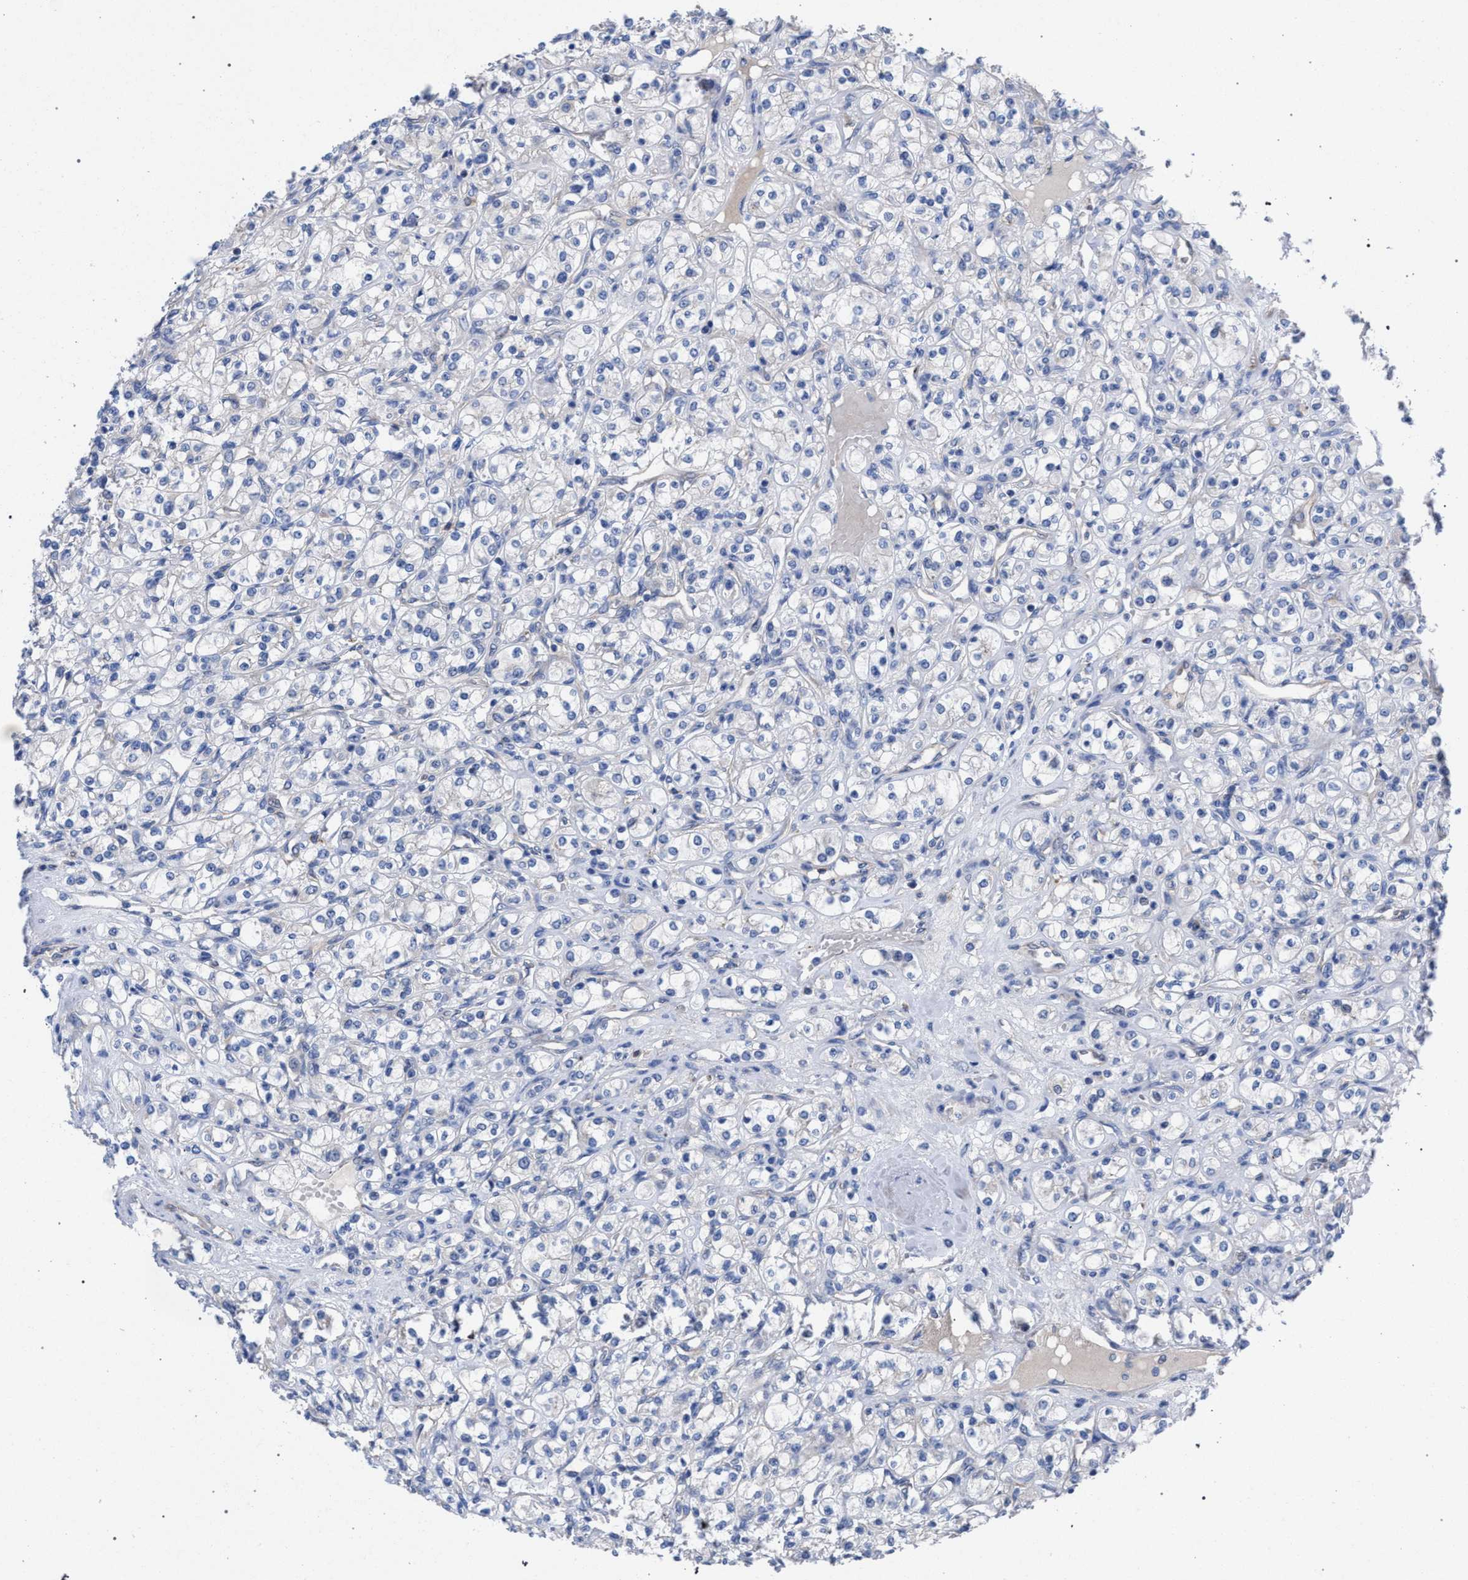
{"staining": {"intensity": "negative", "quantity": "none", "location": "none"}, "tissue": "renal cancer", "cell_type": "Tumor cells", "image_type": "cancer", "snomed": [{"axis": "morphology", "description": "Adenocarcinoma, NOS"}, {"axis": "topography", "description": "Kidney"}], "caption": "The IHC histopathology image has no significant staining in tumor cells of renal cancer tissue.", "gene": "GMPR", "patient": {"sex": "male", "age": 77}}